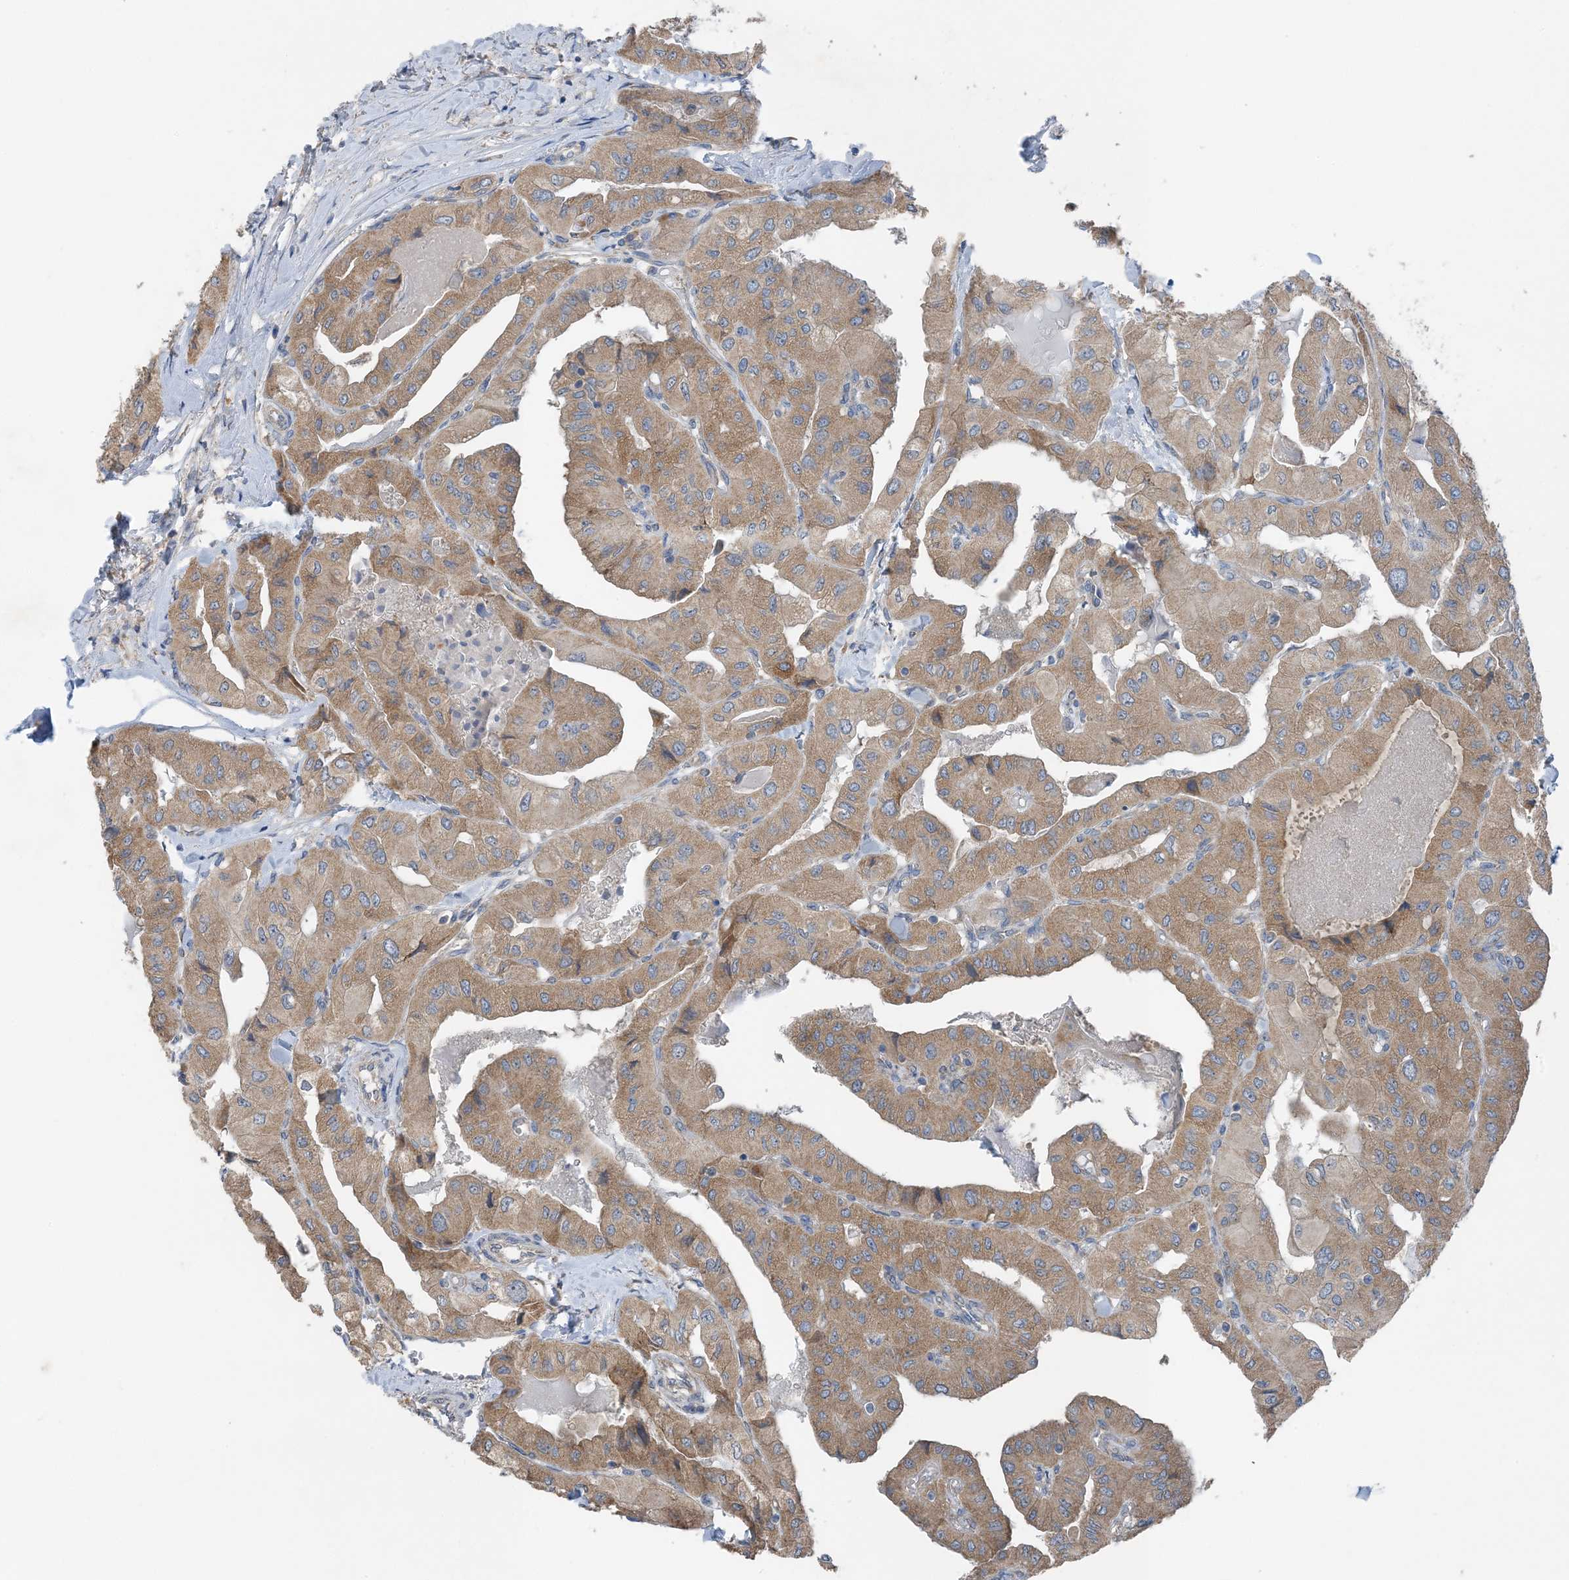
{"staining": {"intensity": "moderate", "quantity": ">75%", "location": "cytoplasmic/membranous"}, "tissue": "thyroid cancer", "cell_type": "Tumor cells", "image_type": "cancer", "snomed": [{"axis": "morphology", "description": "Papillary adenocarcinoma, NOS"}, {"axis": "topography", "description": "Thyroid gland"}], "caption": "Protein expression analysis of papillary adenocarcinoma (thyroid) shows moderate cytoplasmic/membranous staining in approximately >75% of tumor cells. (IHC, brightfield microscopy, high magnification).", "gene": "DHX30", "patient": {"sex": "female", "age": 59}}